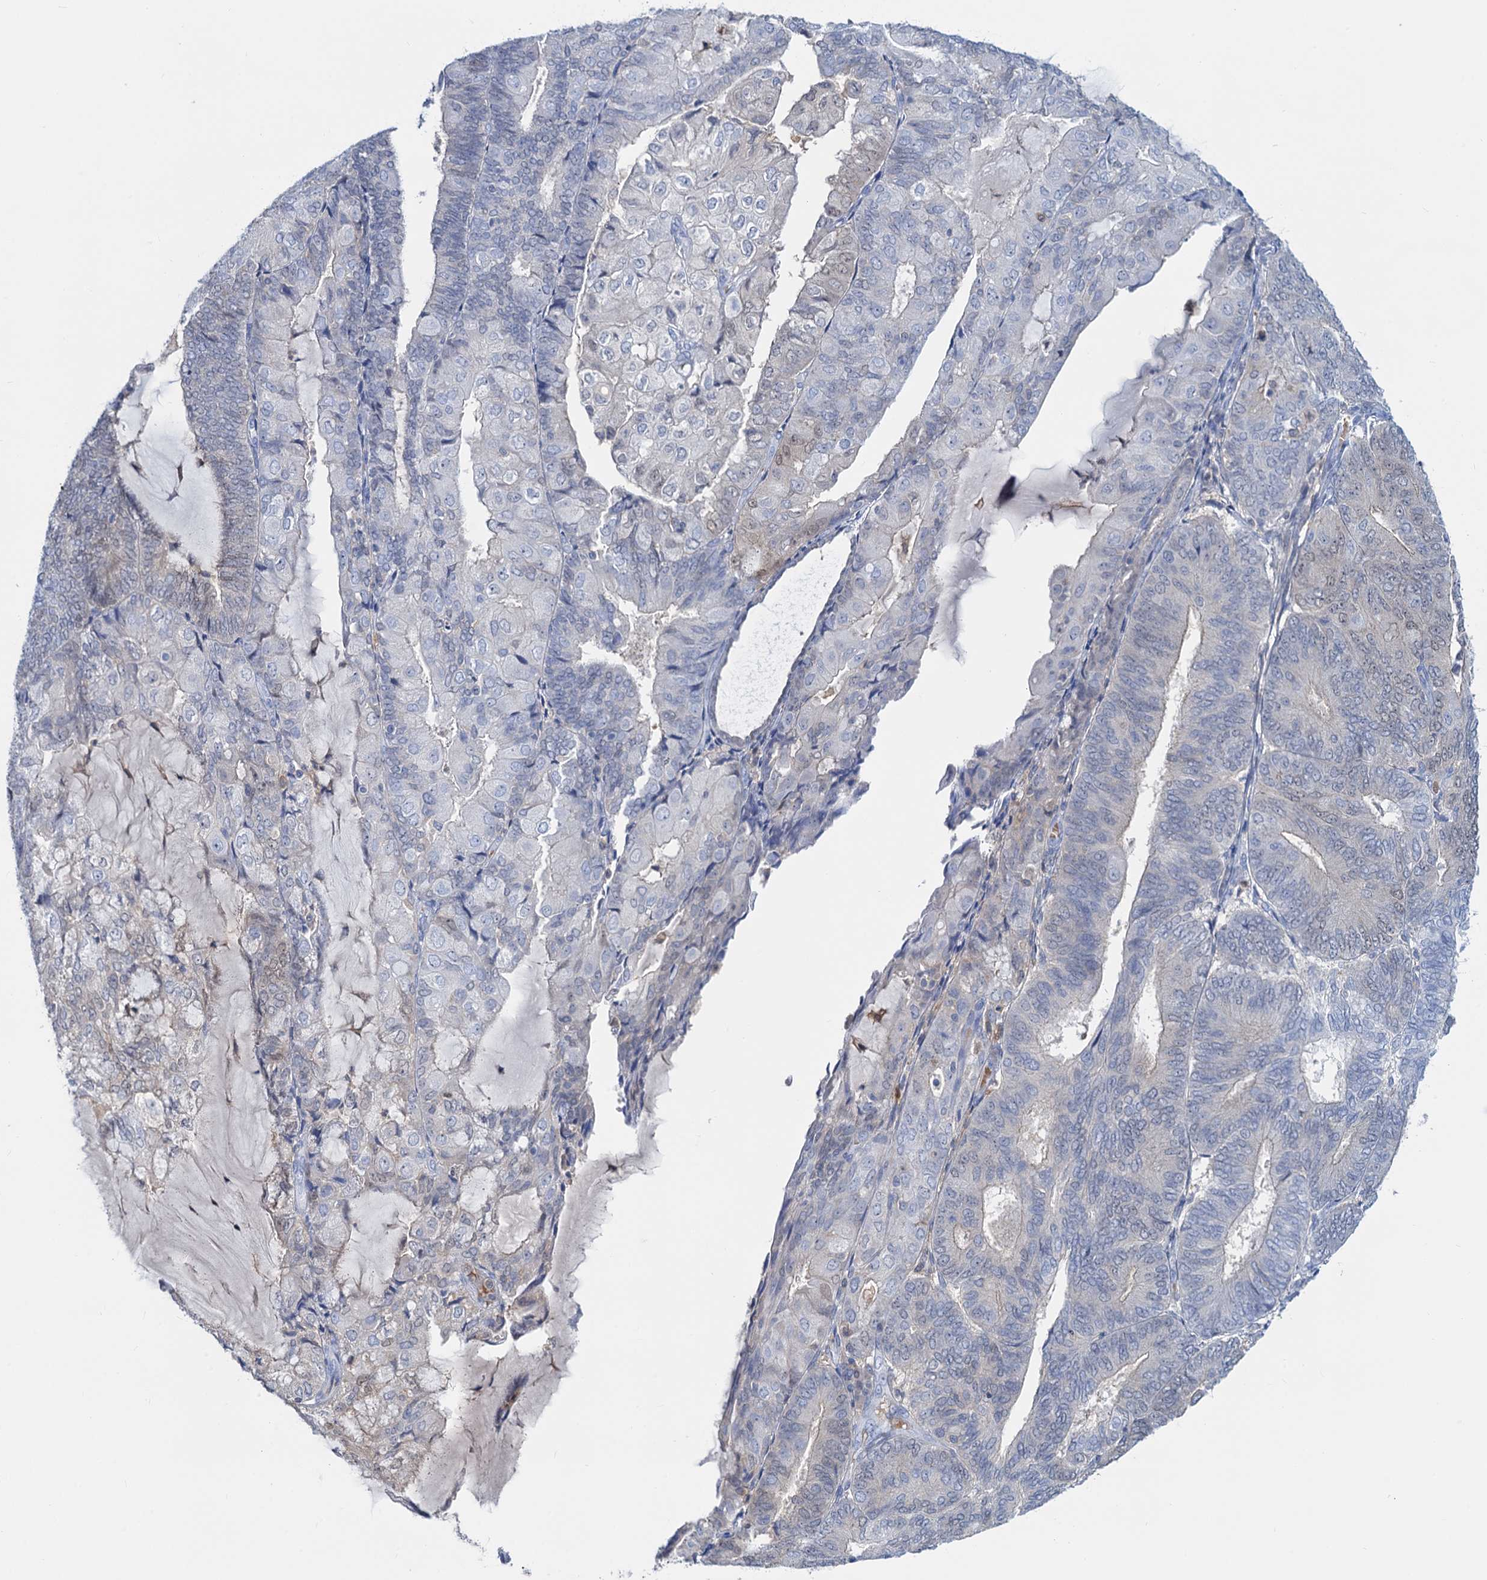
{"staining": {"intensity": "negative", "quantity": "none", "location": "none"}, "tissue": "endometrial cancer", "cell_type": "Tumor cells", "image_type": "cancer", "snomed": [{"axis": "morphology", "description": "Adenocarcinoma, NOS"}, {"axis": "topography", "description": "Endometrium"}], "caption": "Photomicrograph shows no protein staining in tumor cells of endometrial cancer tissue.", "gene": "FAH", "patient": {"sex": "female", "age": 81}}